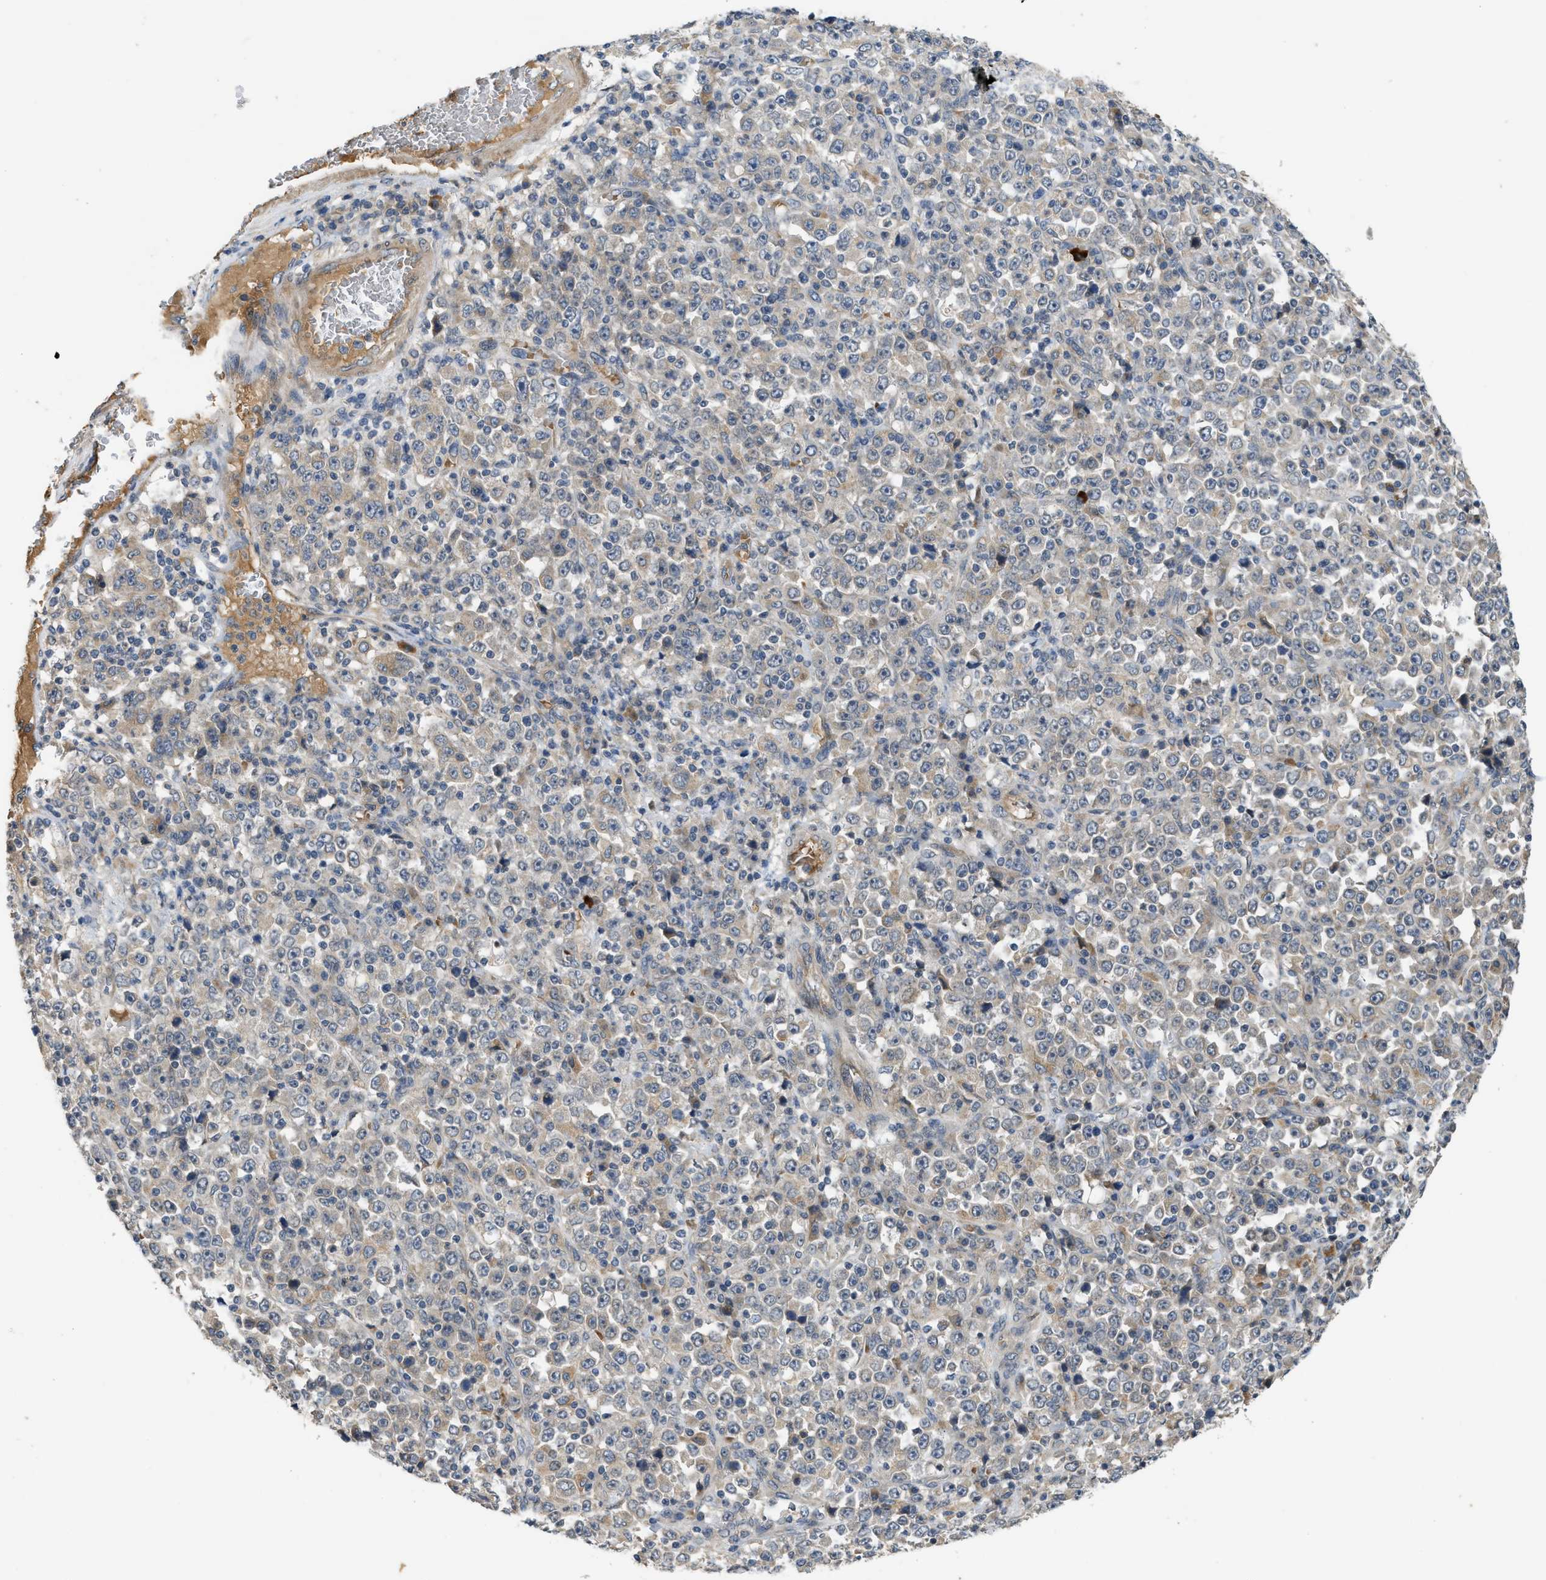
{"staining": {"intensity": "weak", "quantity": "<25%", "location": "cytoplasmic/membranous"}, "tissue": "stomach cancer", "cell_type": "Tumor cells", "image_type": "cancer", "snomed": [{"axis": "morphology", "description": "Normal tissue, NOS"}, {"axis": "morphology", "description": "Adenocarcinoma, NOS"}, {"axis": "topography", "description": "Stomach, upper"}, {"axis": "topography", "description": "Stomach"}], "caption": "This is a micrograph of immunohistochemistry (IHC) staining of adenocarcinoma (stomach), which shows no staining in tumor cells. (Brightfield microscopy of DAB (3,3'-diaminobenzidine) IHC at high magnification).", "gene": "ADCY8", "patient": {"sex": "male", "age": 59}}